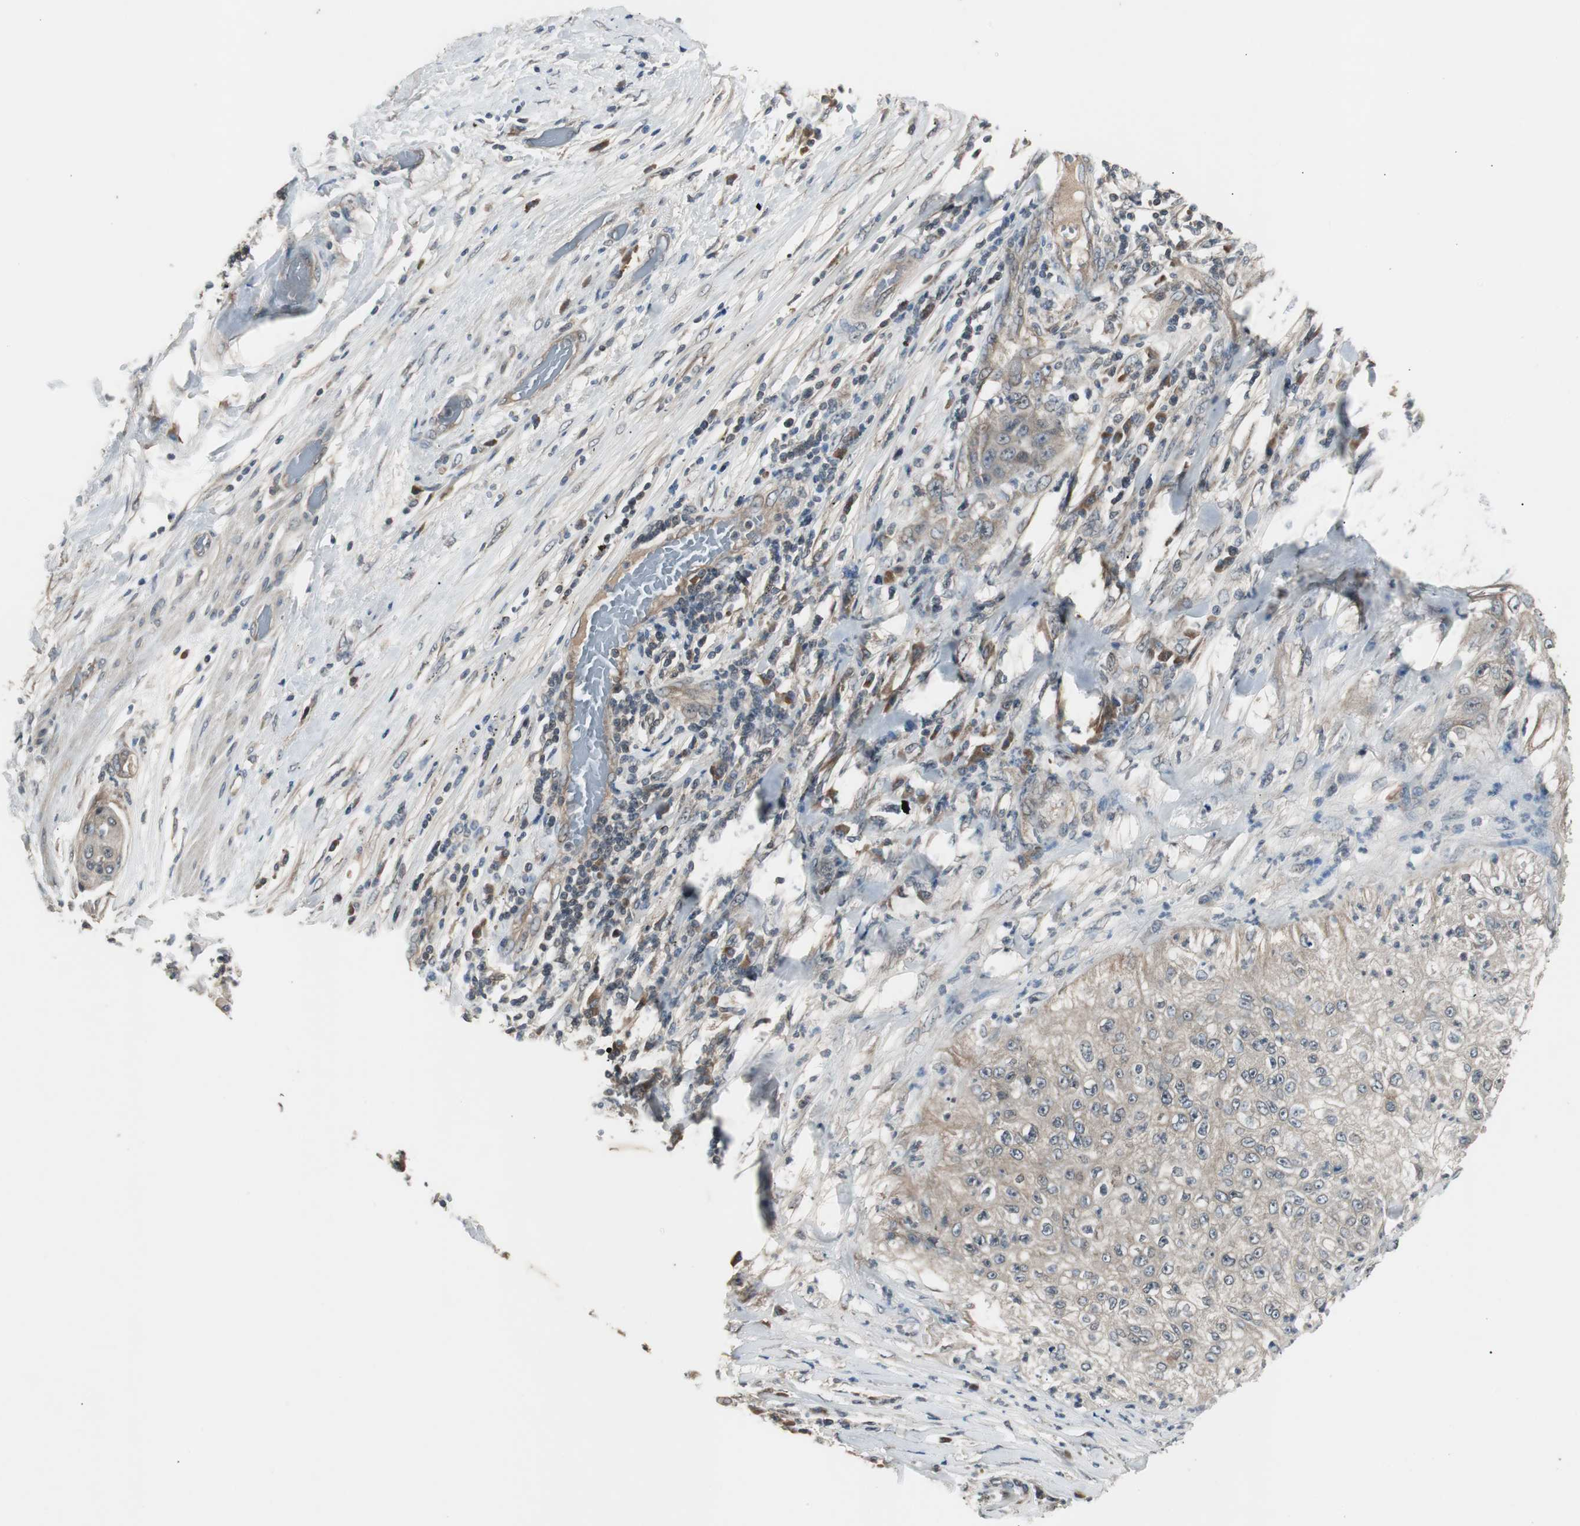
{"staining": {"intensity": "weak", "quantity": ">75%", "location": "cytoplasmic/membranous"}, "tissue": "lung cancer", "cell_type": "Tumor cells", "image_type": "cancer", "snomed": [{"axis": "morphology", "description": "Inflammation, NOS"}, {"axis": "morphology", "description": "Squamous cell carcinoma, NOS"}, {"axis": "topography", "description": "Lymph node"}, {"axis": "topography", "description": "Soft tissue"}, {"axis": "topography", "description": "Lung"}], "caption": "Weak cytoplasmic/membranous protein expression is identified in approximately >75% of tumor cells in lung cancer. Using DAB (brown) and hematoxylin (blue) stains, captured at high magnification using brightfield microscopy.", "gene": "ZMPSTE24", "patient": {"sex": "male", "age": 66}}